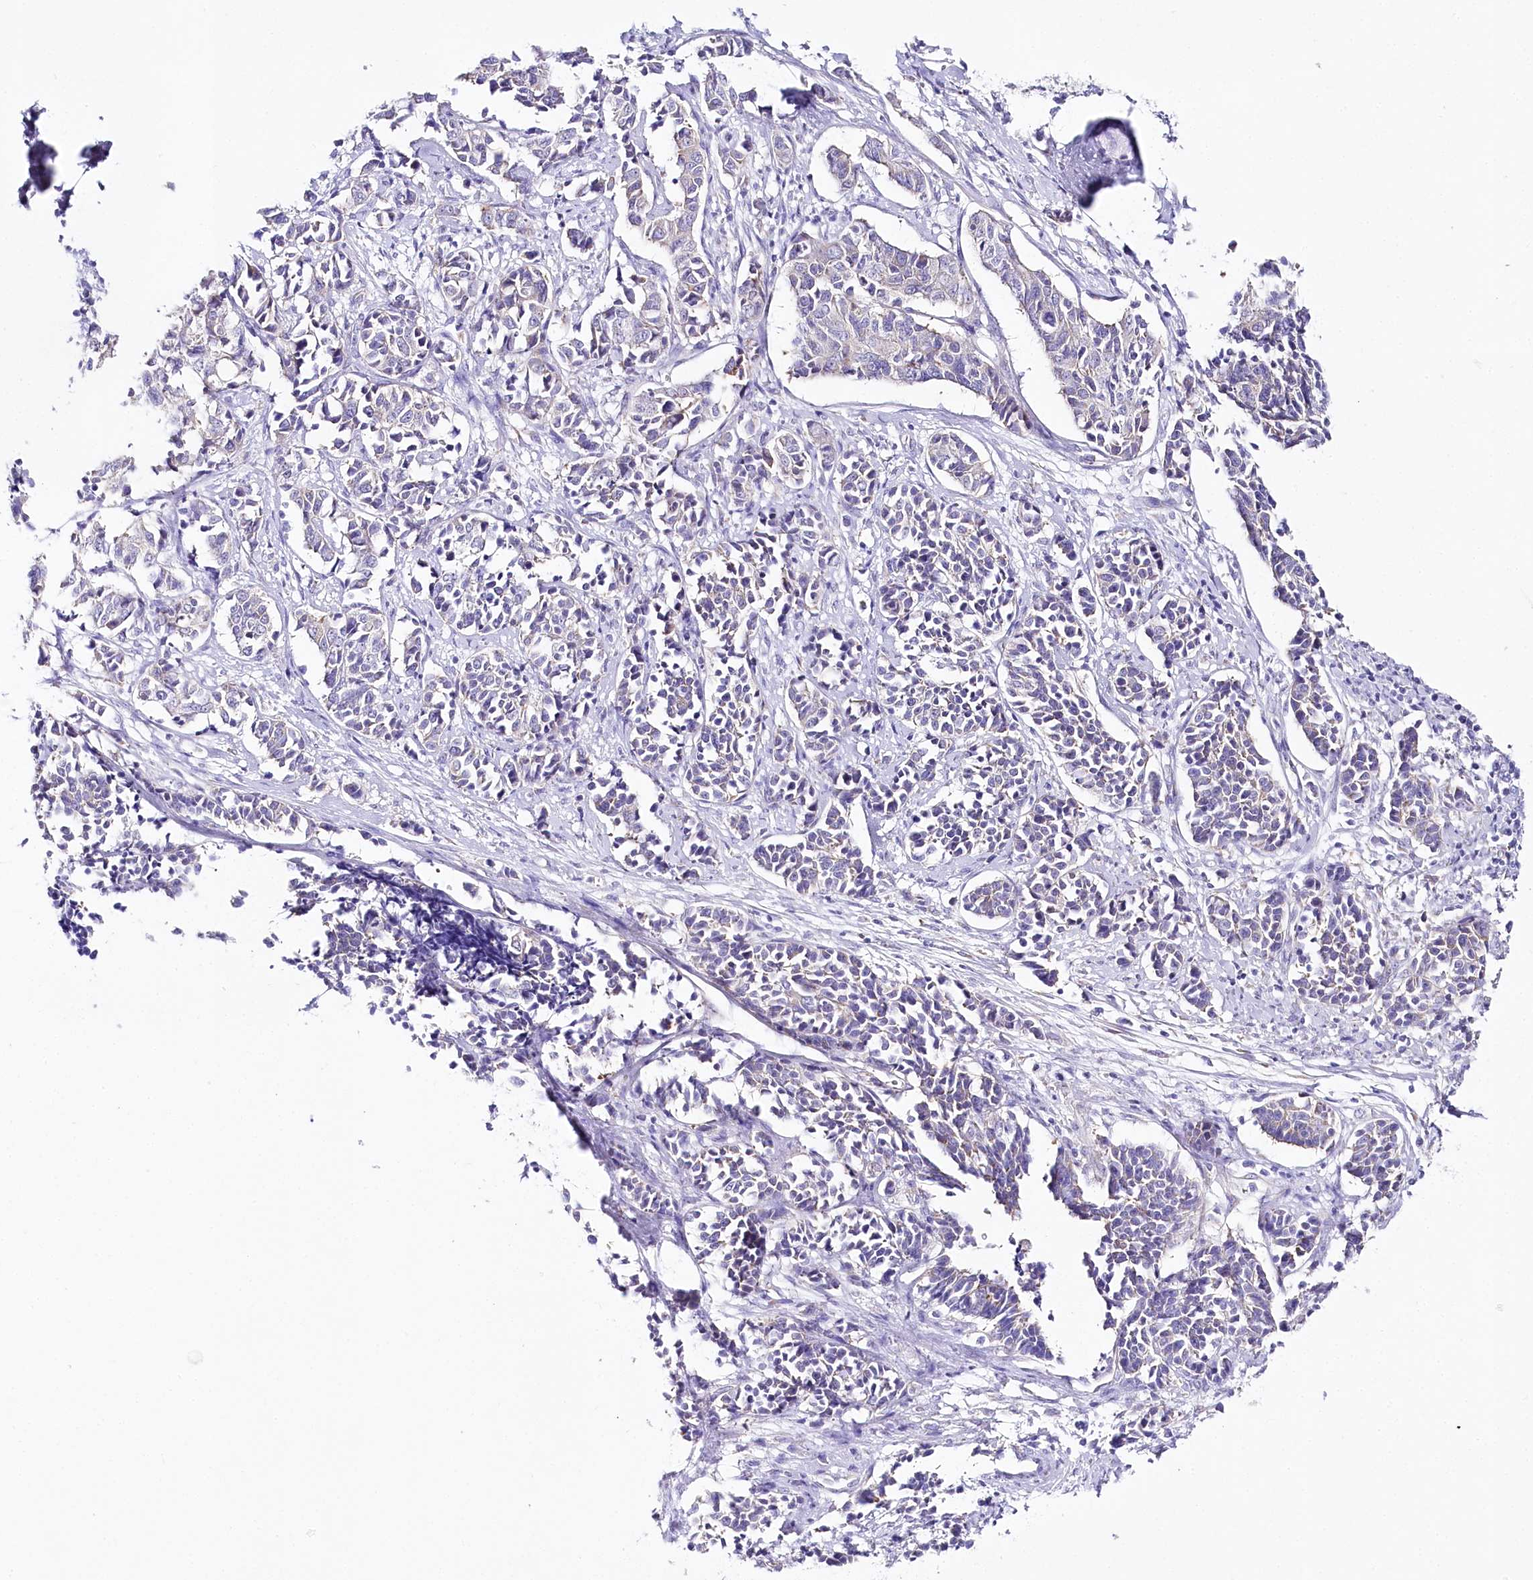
{"staining": {"intensity": "negative", "quantity": "none", "location": "none"}, "tissue": "cervical cancer", "cell_type": "Tumor cells", "image_type": "cancer", "snomed": [{"axis": "morphology", "description": "Normal tissue, NOS"}, {"axis": "morphology", "description": "Squamous cell carcinoma, NOS"}, {"axis": "topography", "description": "Cervix"}], "caption": "DAB immunohistochemical staining of cervical cancer (squamous cell carcinoma) exhibits no significant expression in tumor cells.", "gene": "CSN3", "patient": {"sex": "female", "age": 35}}